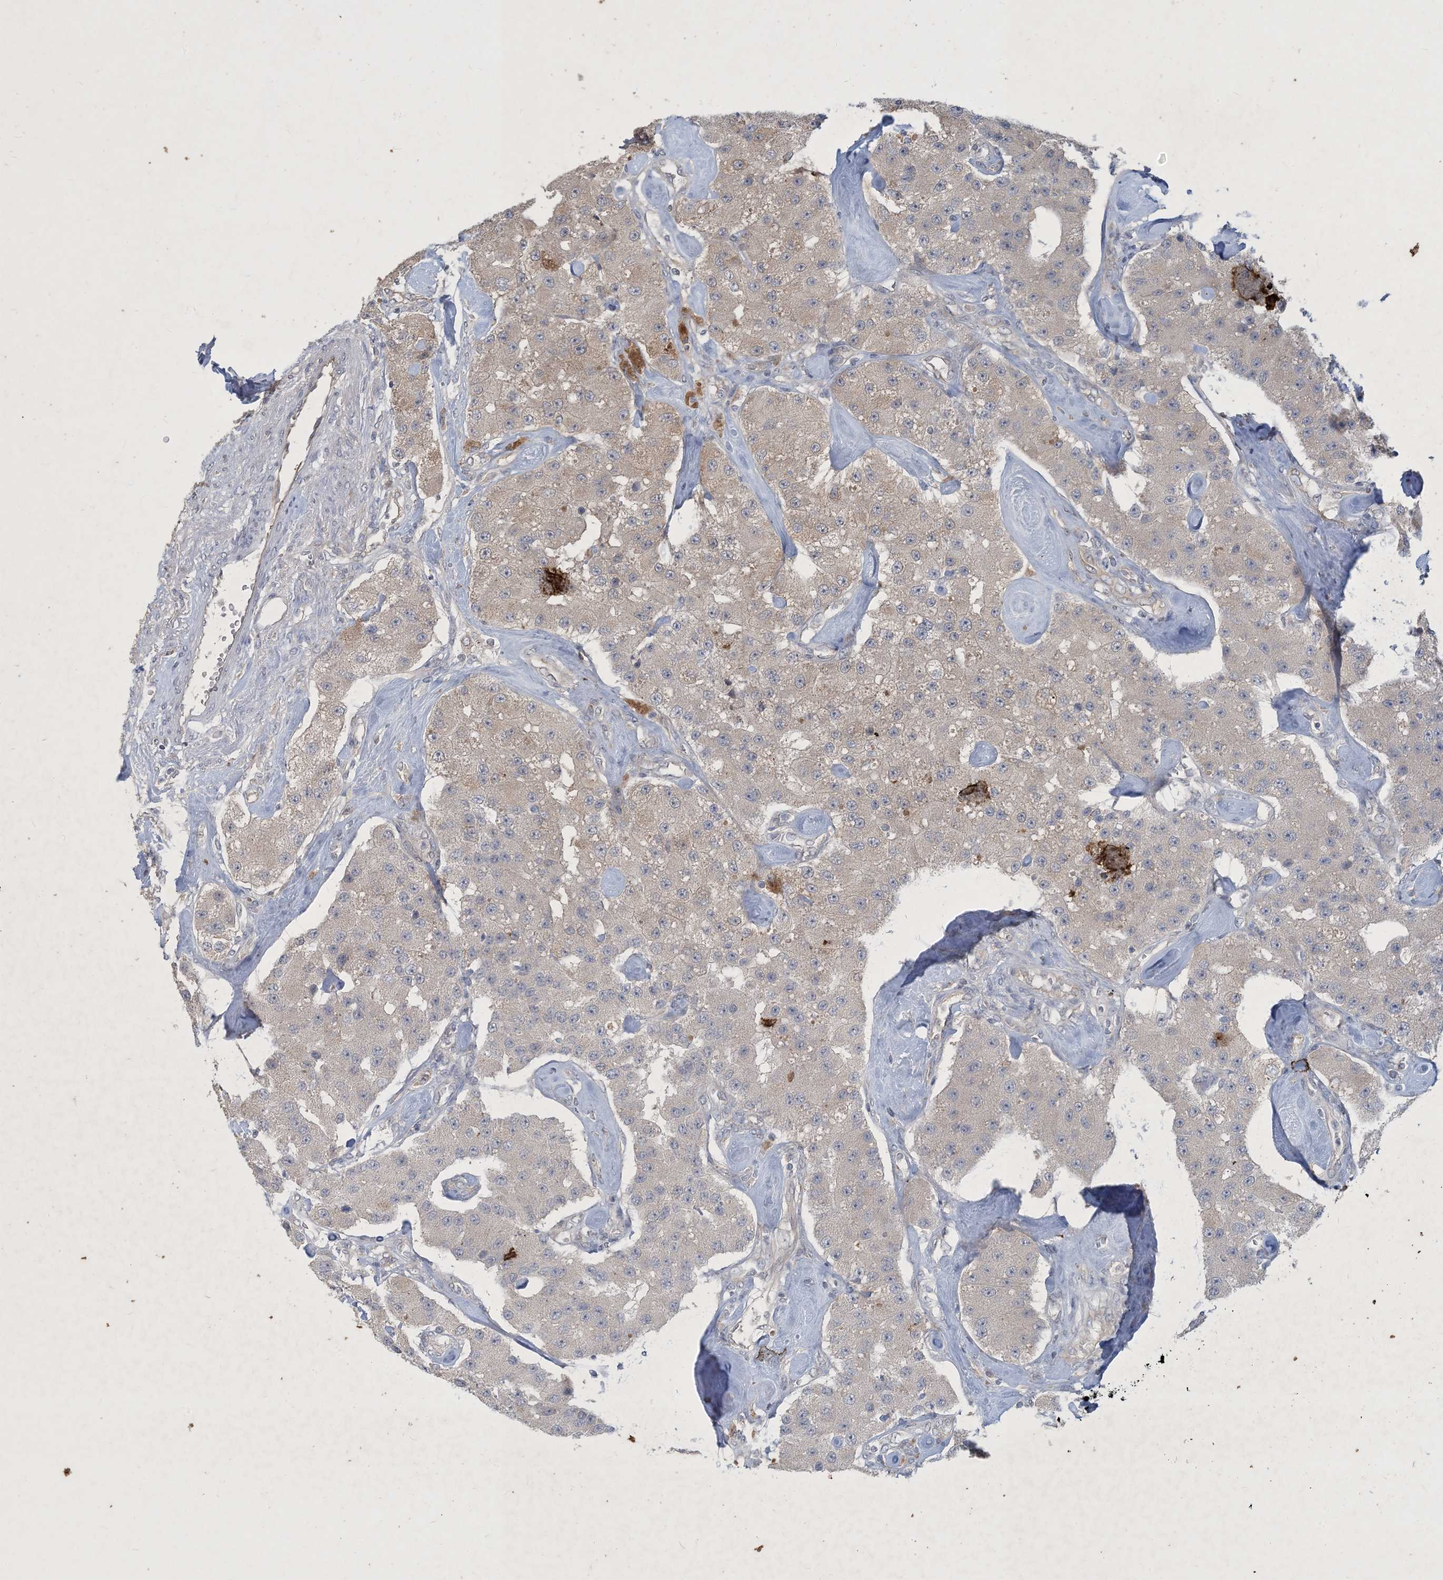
{"staining": {"intensity": "negative", "quantity": "none", "location": "none"}, "tissue": "carcinoid", "cell_type": "Tumor cells", "image_type": "cancer", "snomed": [{"axis": "morphology", "description": "Carcinoid, malignant, NOS"}, {"axis": "topography", "description": "Pancreas"}], "caption": "Tumor cells show no significant expression in carcinoid. (DAB (3,3'-diaminobenzidine) immunohistochemistry, high magnification).", "gene": "CDS1", "patient": {"sex": "male", "age": 41}}